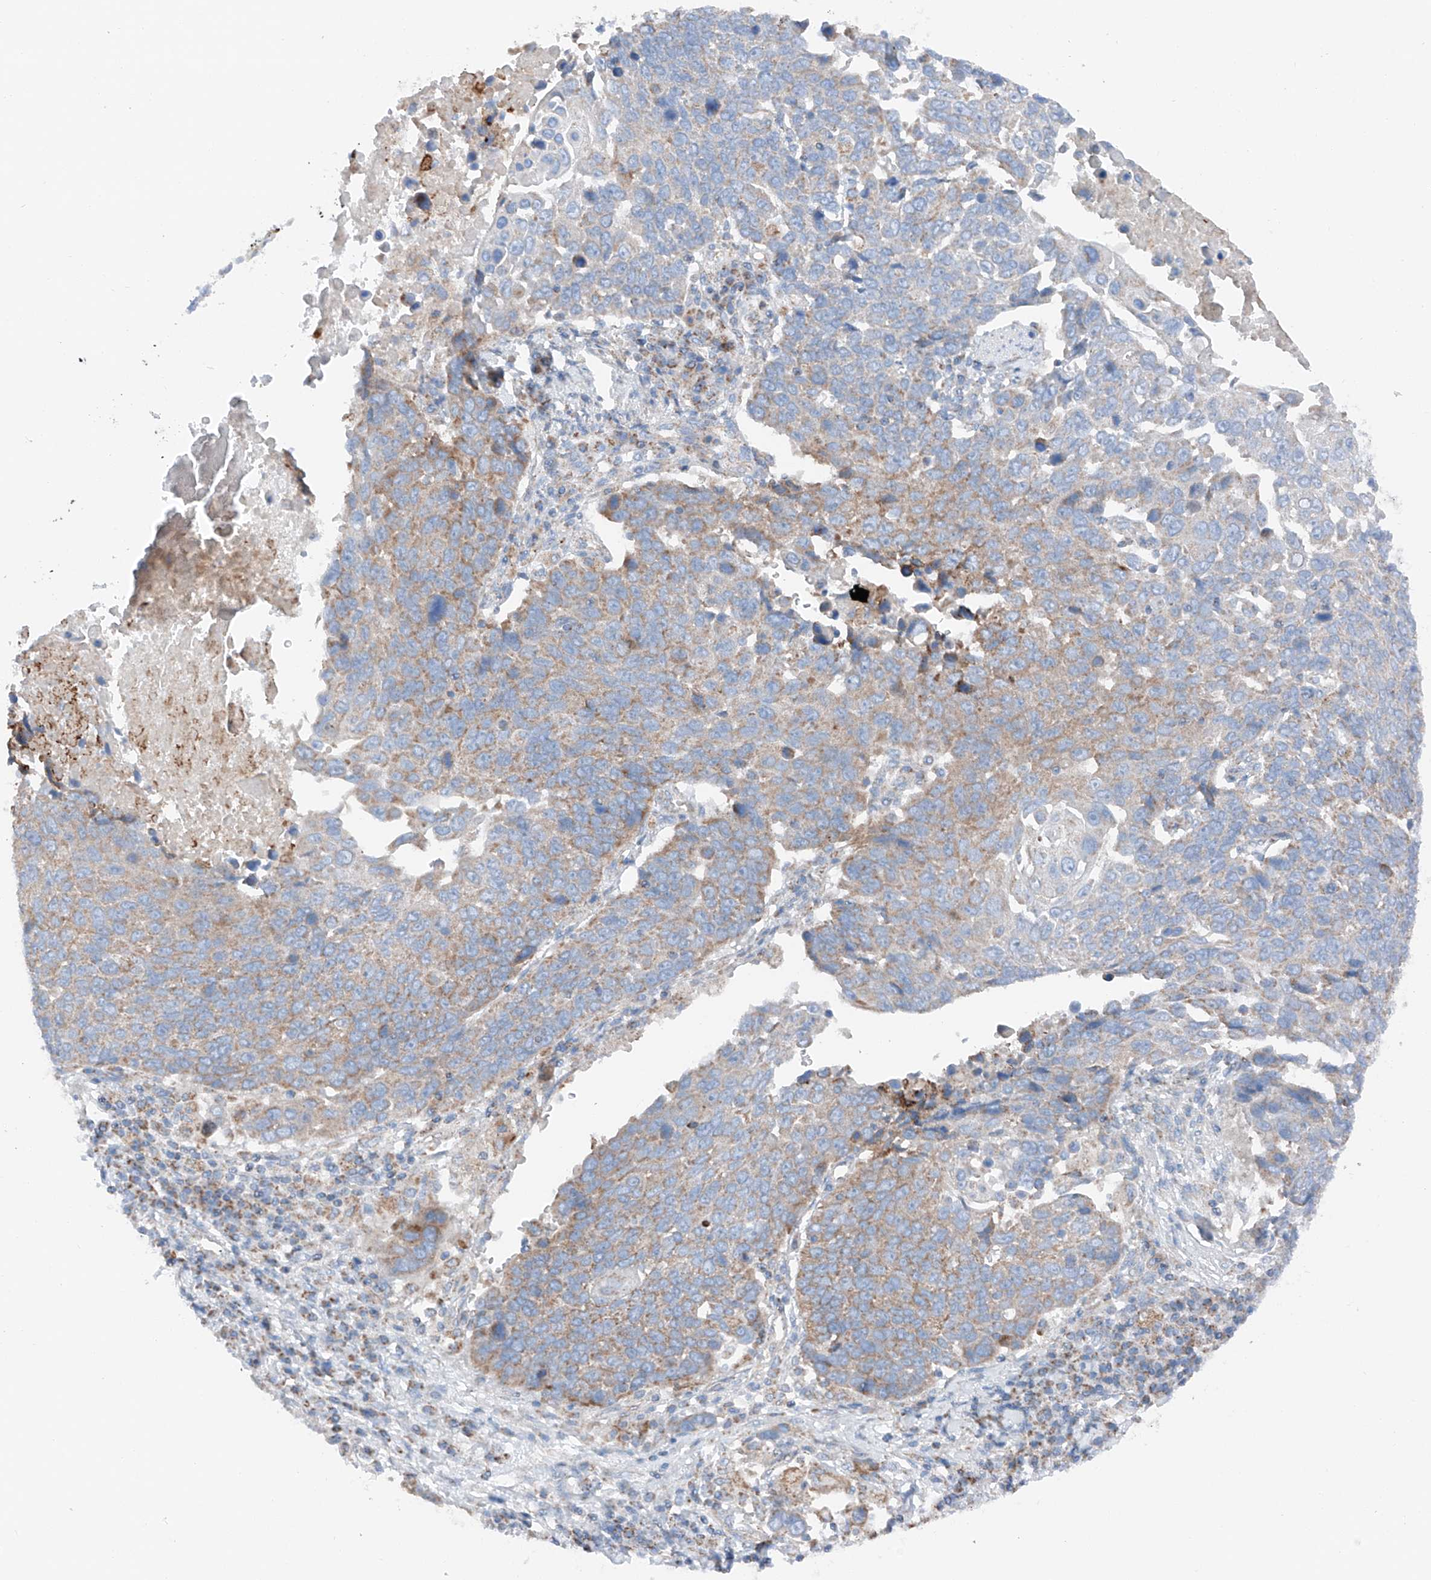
{"staining": {"intensity": "moderate", "quantity": "<25%", "location": "cytoplasmic/membranous"}, "tissue": "lung cancer", "cell_type": "Tumor cells", "image_type": "cancer", "snomed": [{"axis": "morphology", "description": "Squamous cell carcinoma, NOS"}, {"axis": "topography", "description": "Lung"}], "caption": "Lung cancer tissue displays moderate cytoplasmic/membranous positivity in about <25% of tumor cells", "gene": "MRAP", "patient": {"sex": "male", "age": 66}}